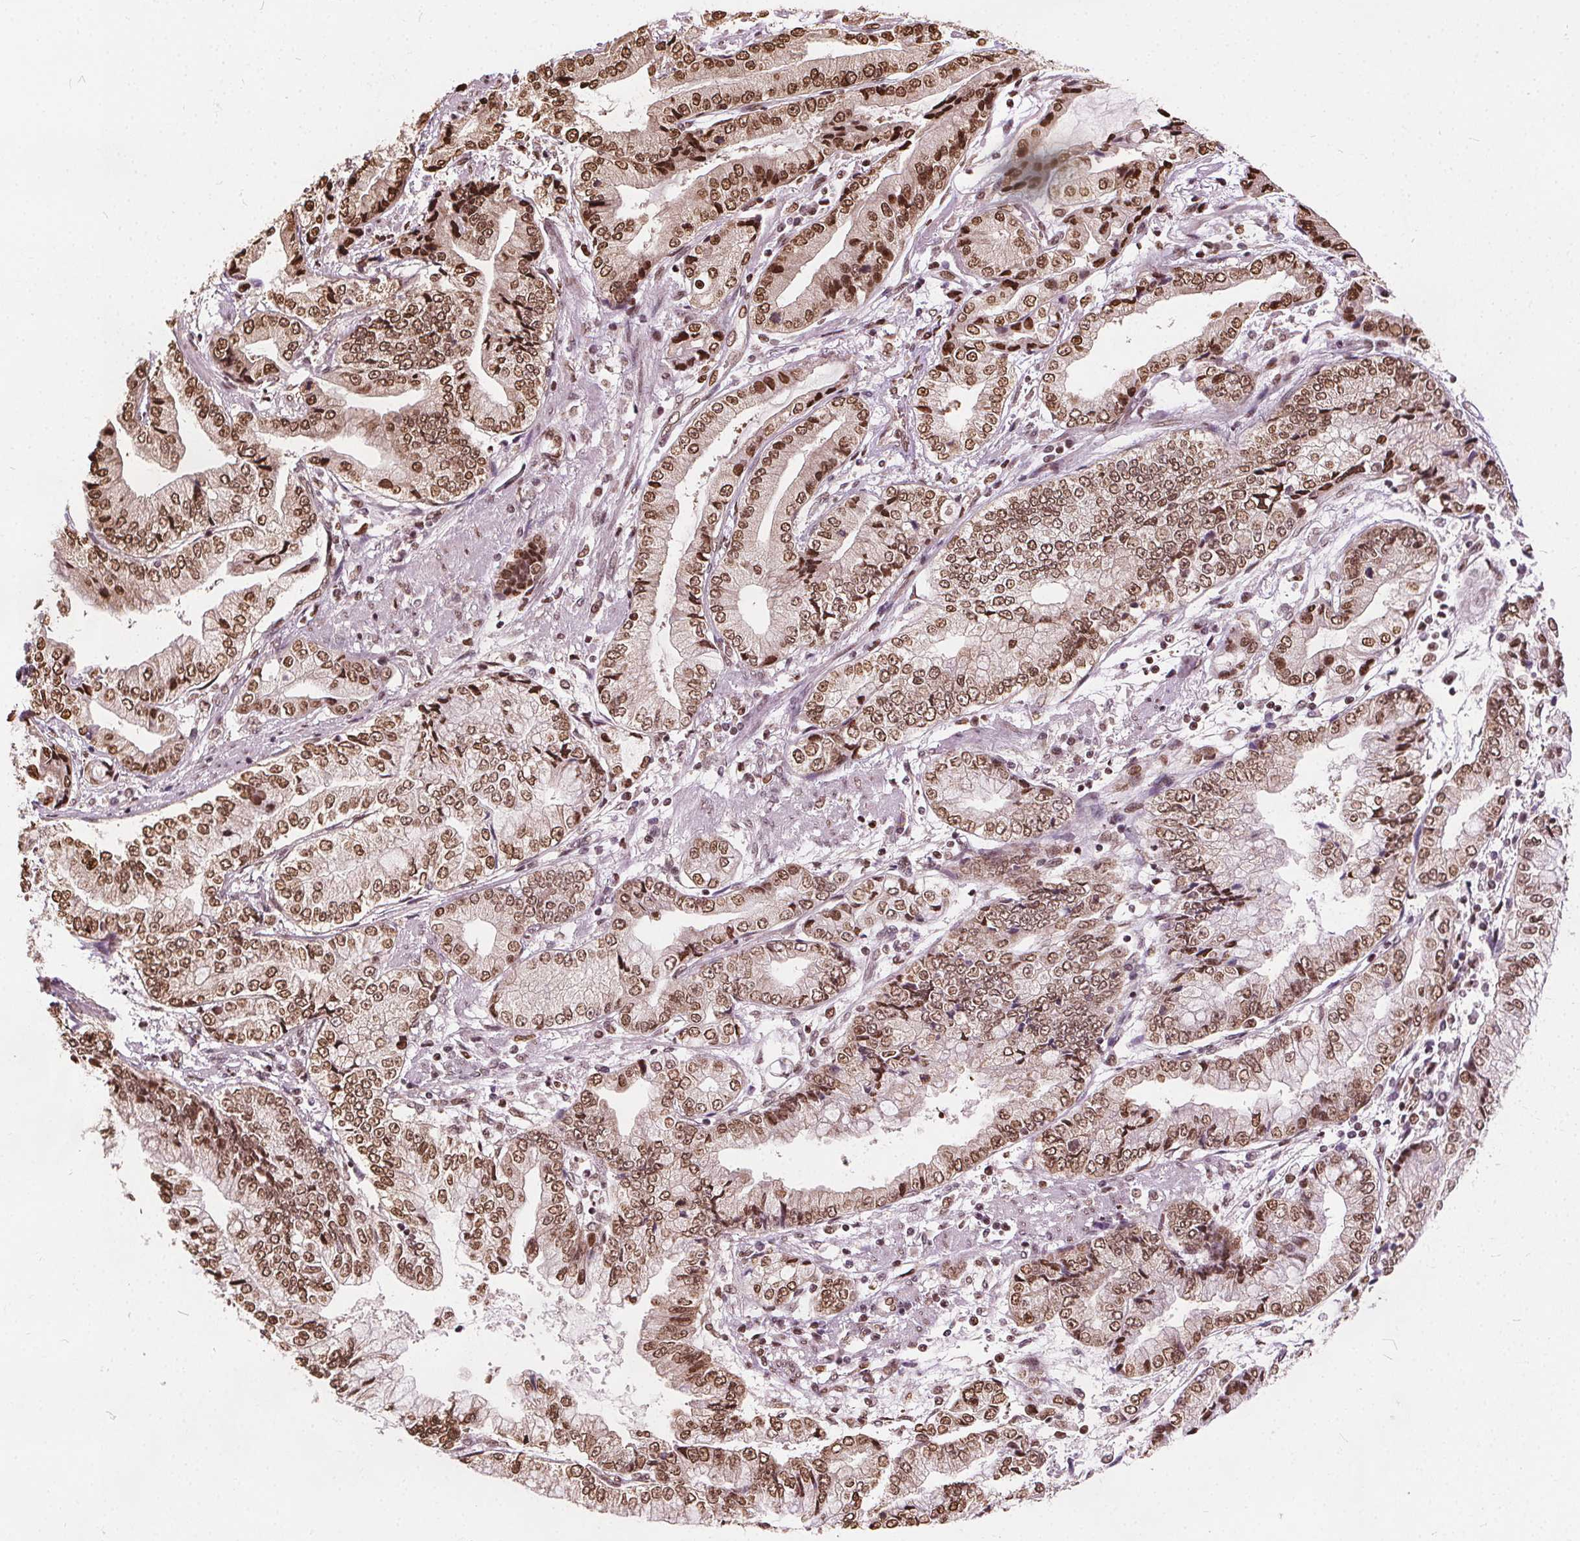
{"staining": {"intensity": "moderate", "quantity": ">75%", "location": "nuclear"}, "tissue": "stomach cancer", "cell_type": "Tumor cells", "image_type": "cancer", "snomed": [{"axis": "morphology", "description": "Adenocarcinoma, NOS"}, {"axis": "topography", "description": "Stomach, upper"}], "caption": "Stomach adenocarcinoma stained with immunohistochemistry (IHC) demonstrates moderate nuclear staining in approximately >75% of tumor cells. Using DAB (3,3'-diaminobenzidine) (brown) and hematoxylin (blue) stains, captured at high magnification using brightfield microscopy.", "gene": "ISLR2", "patient": {"sex": "female", "age": 74}}